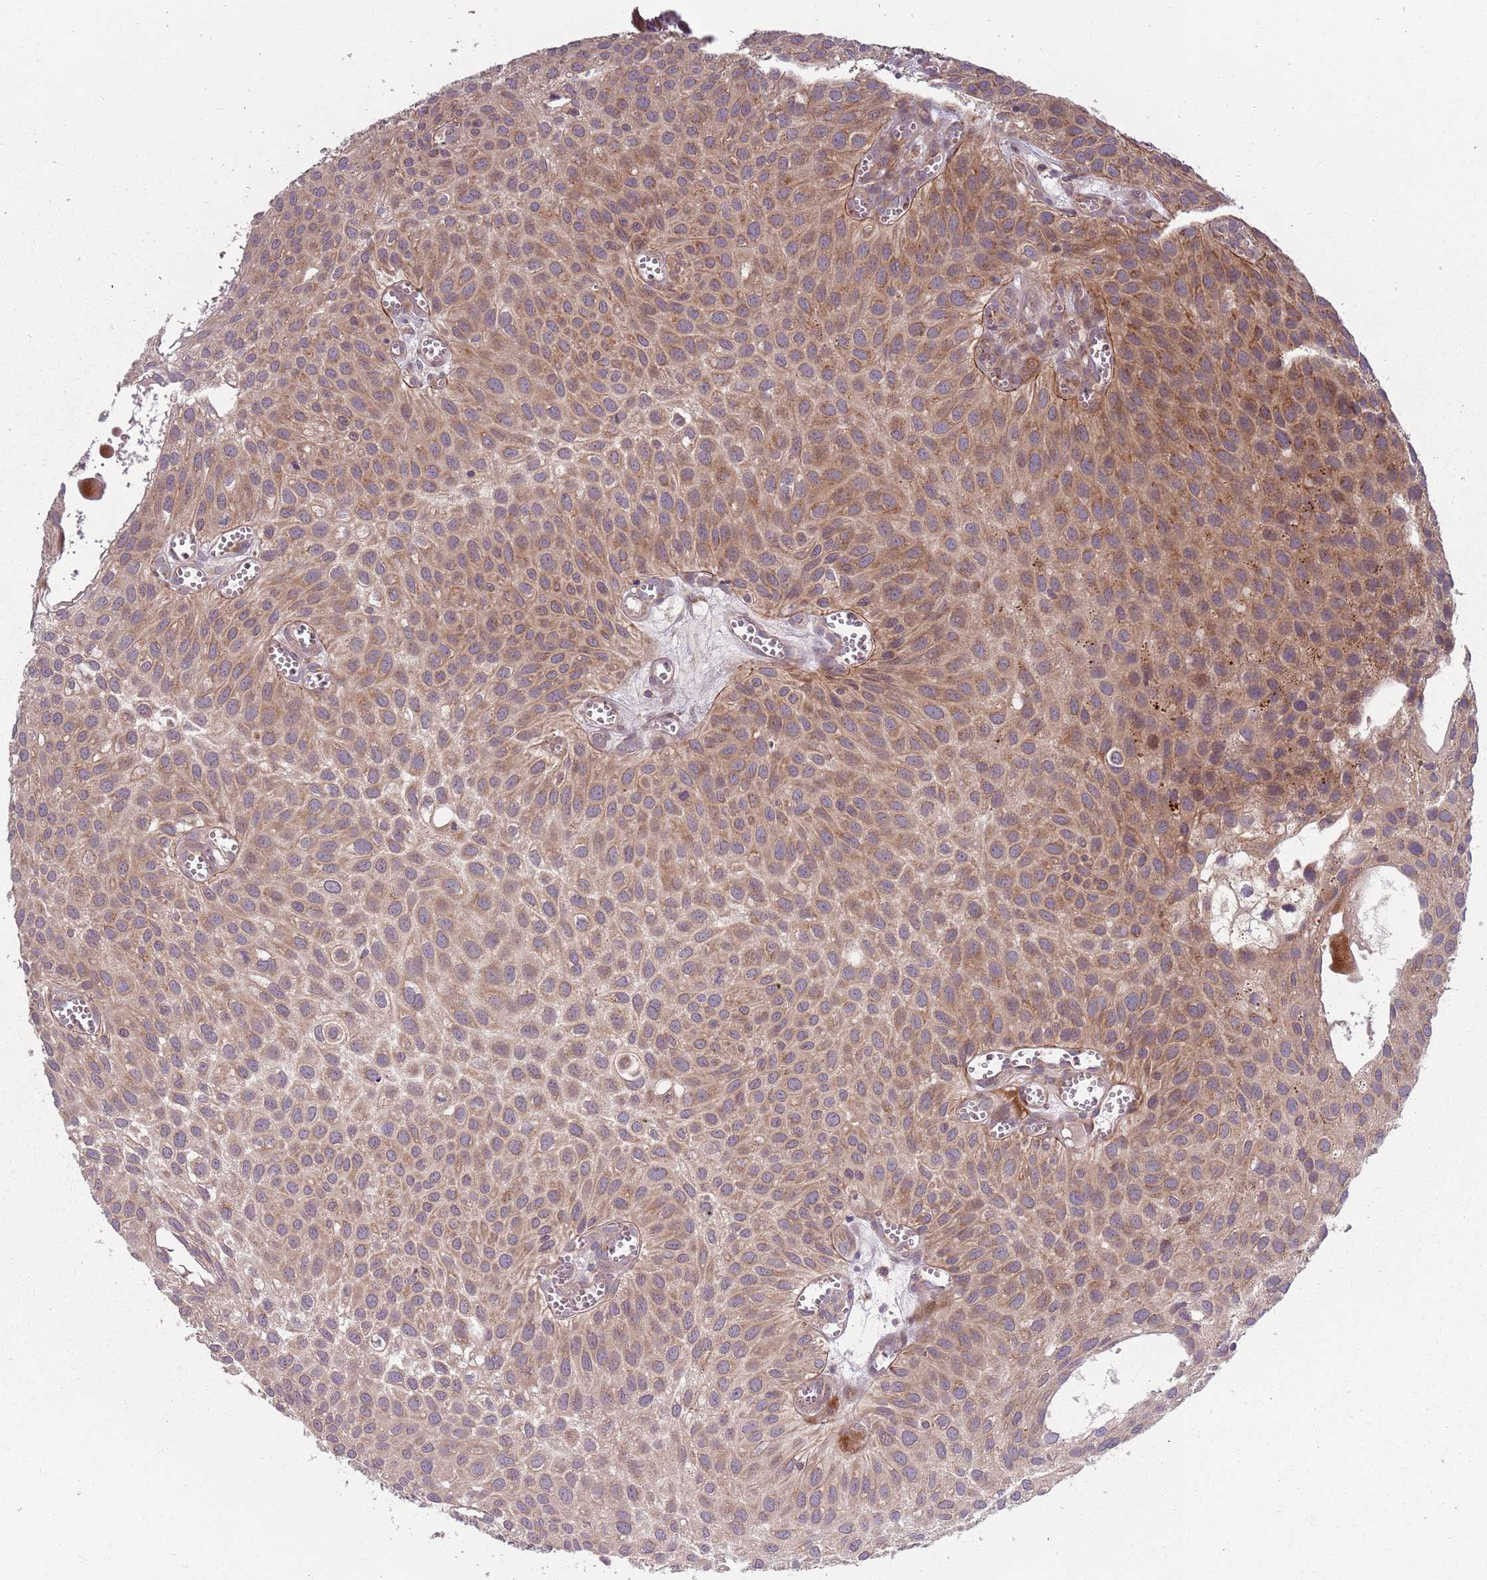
{"staining": {"intensity": "moderate", "quantity": ">75%", "location": "cytoplasmic/membranous"}, "tissue": "urothelial cancer", "cell_type": "Tumor cells", "image_type": "cancer", "snomed": [{"axis": "morphology", "description": "Urothelial carcinoma, Low grade"}, {"axis": "topography", "description": "Urinary bladder"}], "caption": "This is a micrograph of immunohistochemistry (IHC) staining of urothelial cancer, which shows moderate staining in the cytoplasmic/membranous of tumor cells.", "gene": "PLD6", "patient": {"sex": "male", "age": 88}}